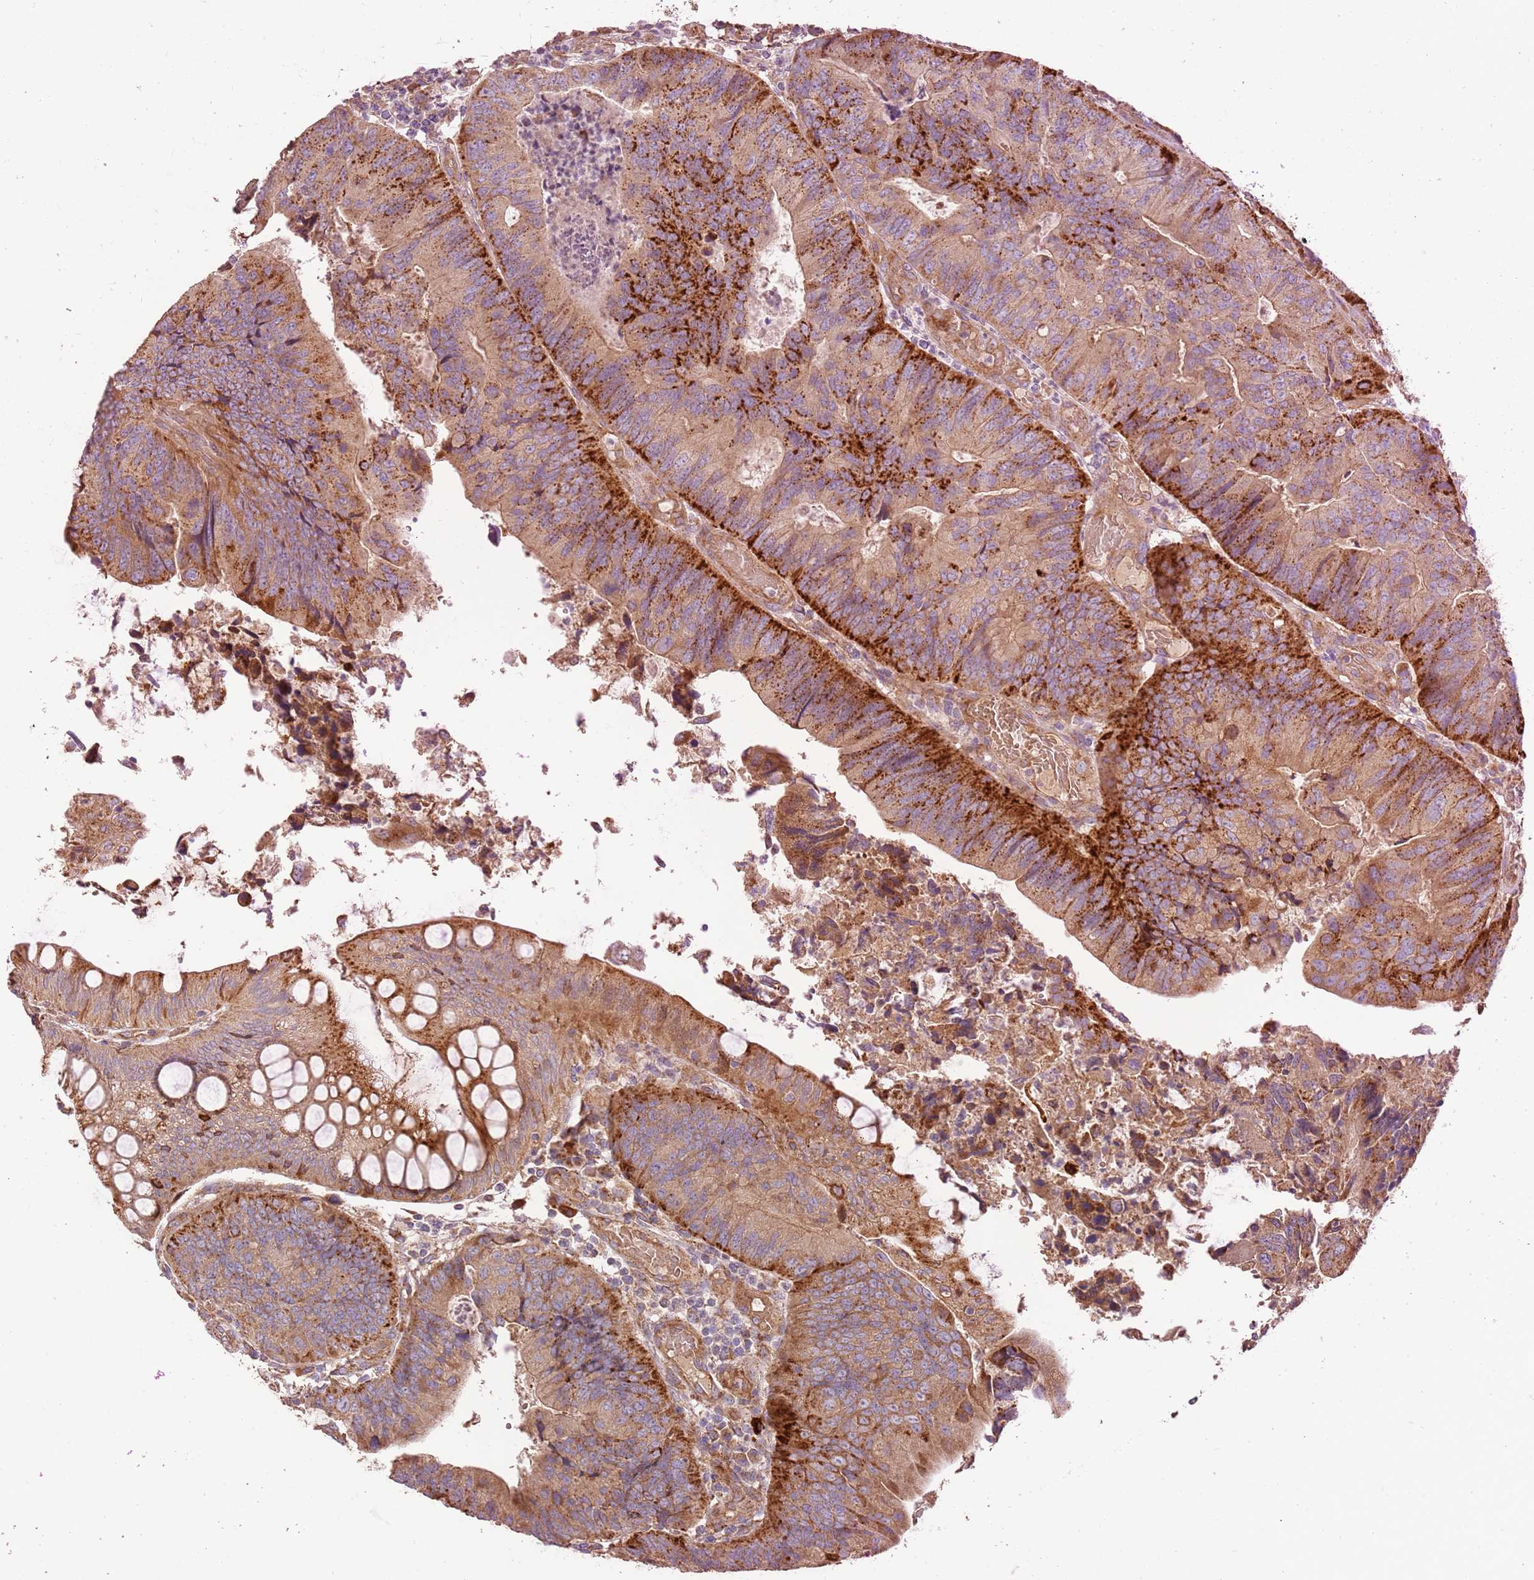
{"staining": {"intensity": "moderate", "quantity": ">75%", "location": "cytoplasmic/membranous"}, "tissue": "colorectal cancer", "cell_type": "Tumor cells", "image_type": "cancer", "snomed": [{"axis": "morphology", "description": "Adenocarcinoma, NOS"}, {"axis": "topography", "description": "Colon"}], "caption": "The photomicrograph reveals a brown stain indicating the presence of a protein in the cytoplasmic/membranous of tumor cells in colorectal cancer (adenocarcinoma).", "gene": "DOCK6", "patient": {"sex": "female", "age": 67}}